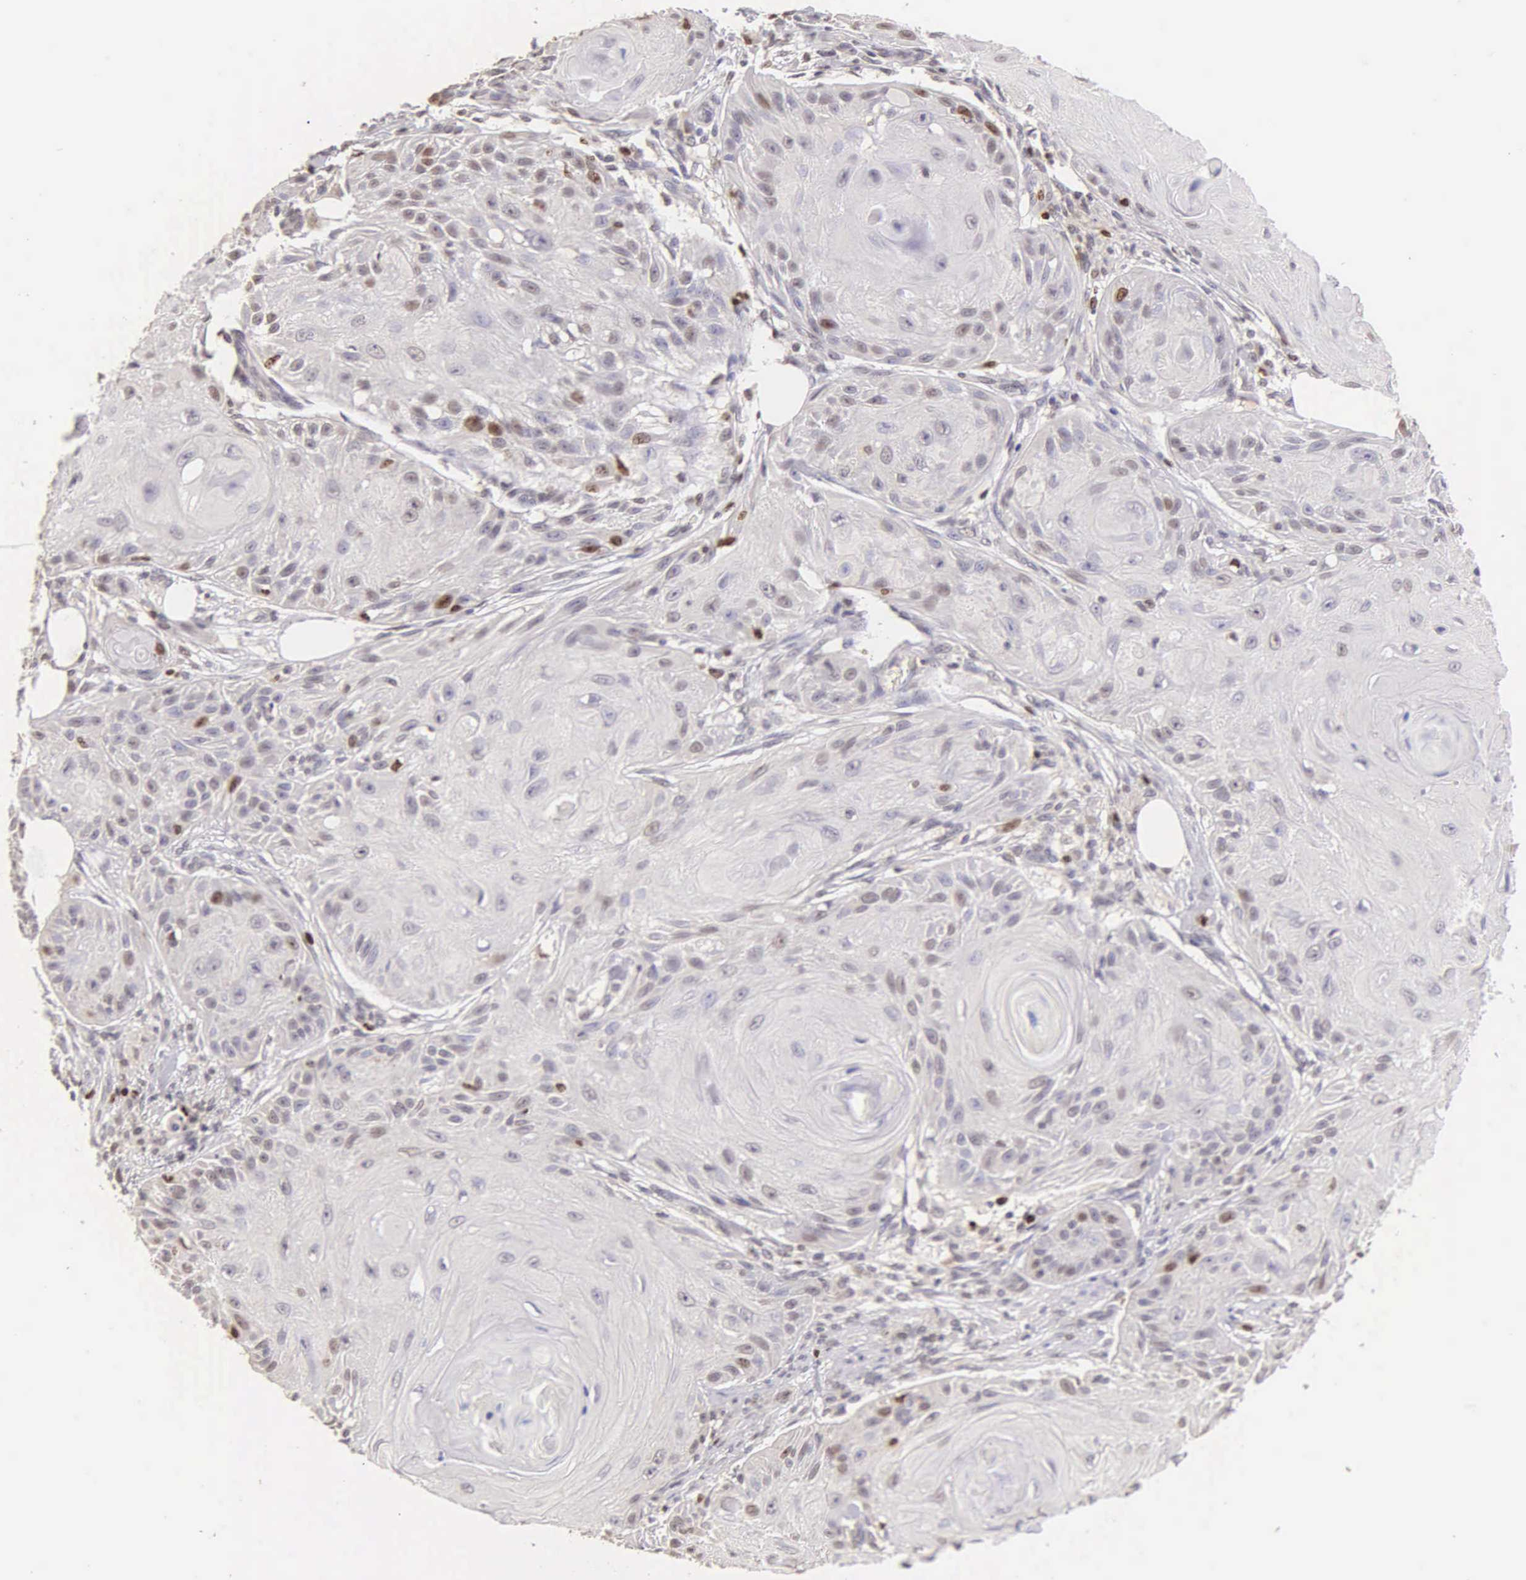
{"staining": {"intensity": "moderate", "quantity": "<25%", "location": "nuclear"}, "tissue": "skin cancer", "cell_type": "Tumor cells", "image_type": "cancer", "snomed": [{"axis": "morphology", "description": "Squamous cell carcinoma, NOS"}, {"axis": "topography", "description": "Skin"}], "caption": "The image shows staining of skin squamous cell carcinoma, revealing moderate nuclear protein expression (brown color) within tumor cells. (DAB (3,3'-diaminobenzidine) = brown stain, brightfield microscopy at high magnification).", "gene": "MKI67", "patient": {"sex": "female", "age": 88}}